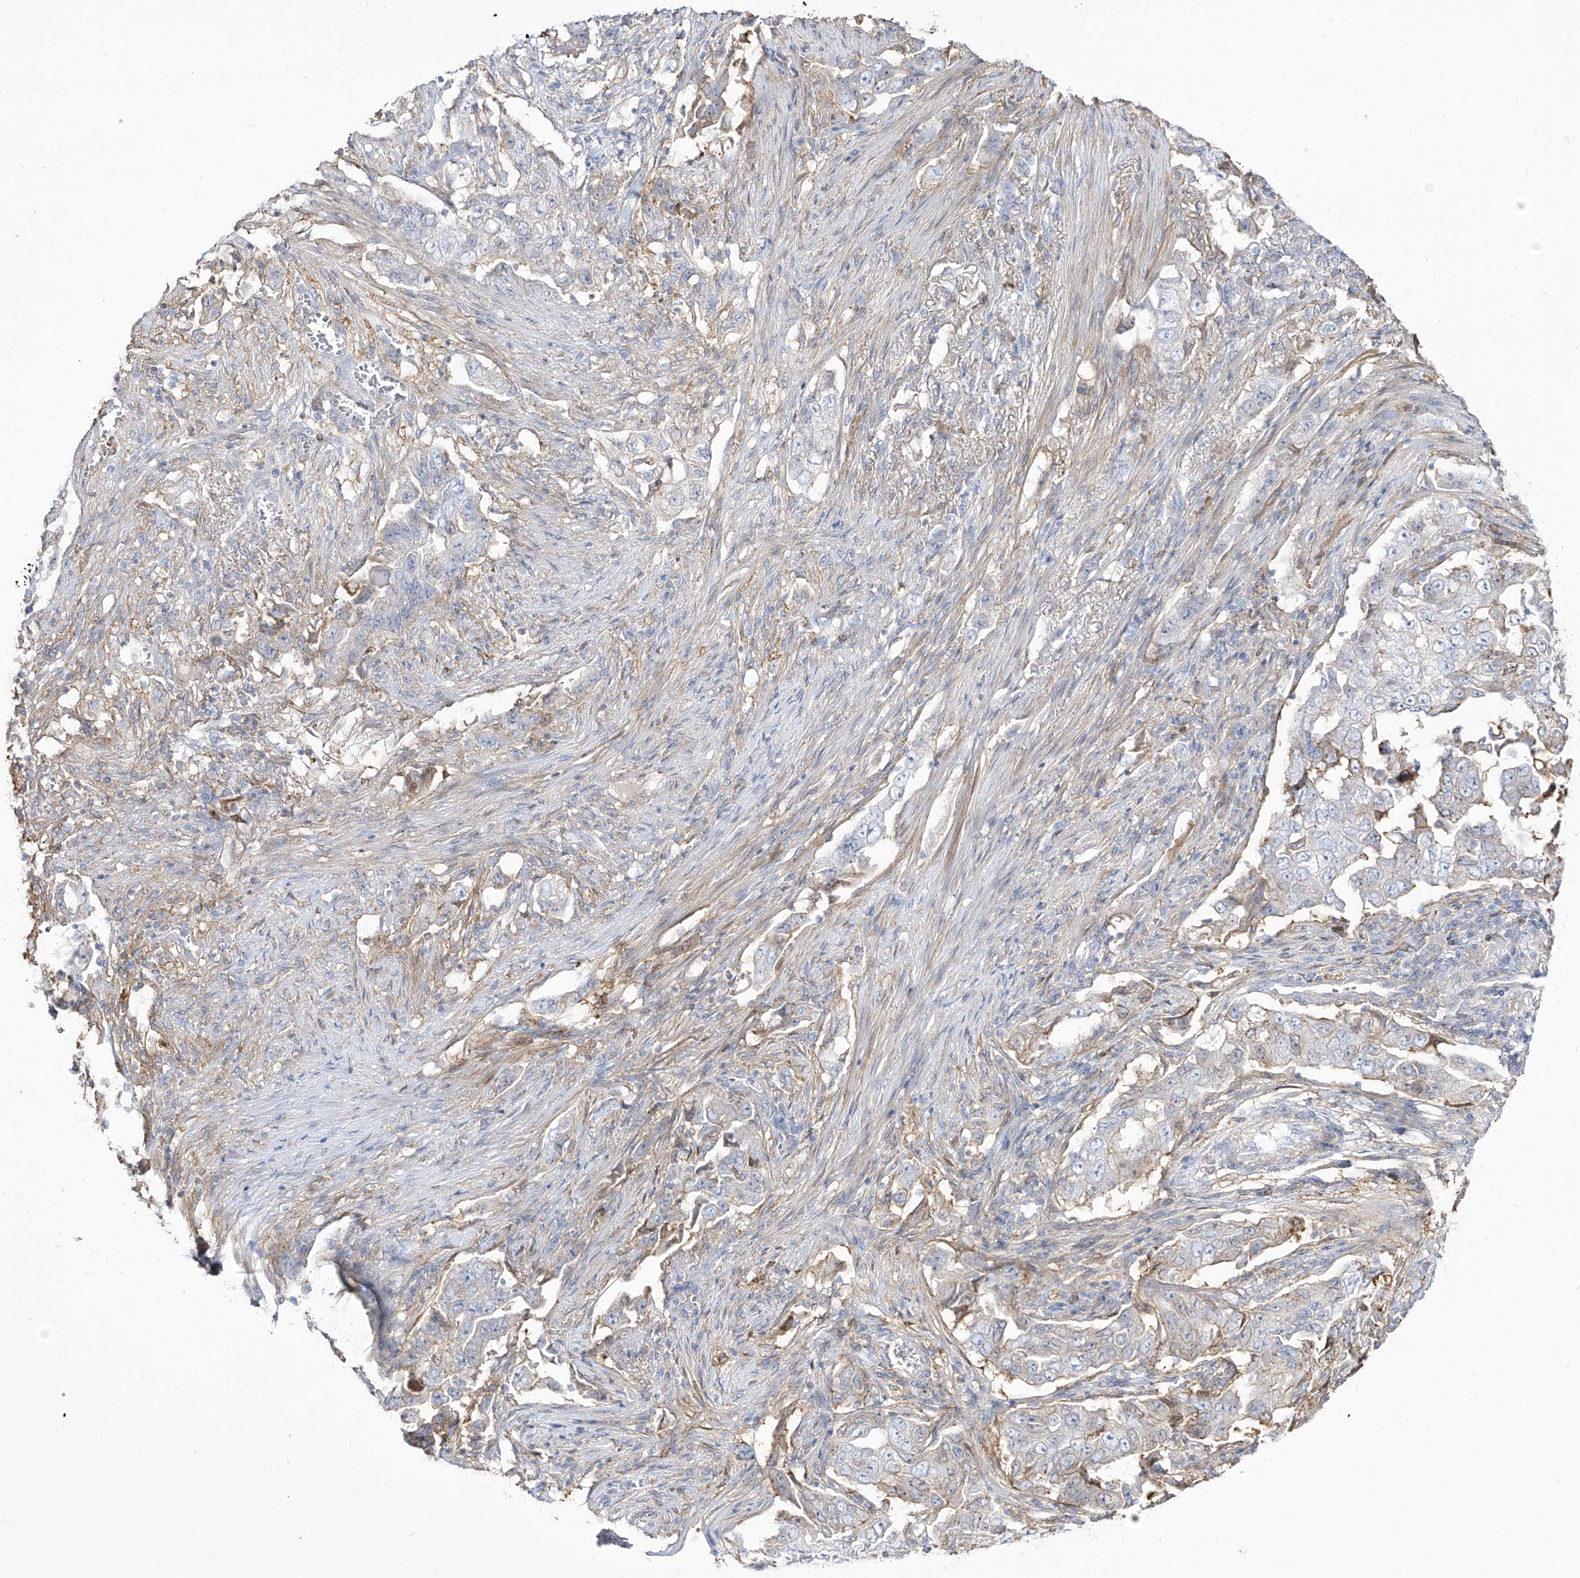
{"staining": {"intensity": "negative", "quantity": "none", "location": "none"}, "tissue": "lung cancer", "cell_type": "Tumor cells", "image_type": "cancer", "snomed": [{"axis": "morphology", "description": "Adenocarcinoma, NOS"}, {"axis": "topography", "description": "Lung"}], "caption": "Photomicrograph shows no significant protein staining in tumor cells of adenocarcinoma (lung). Nuclei are stained in blue.", "gene": "ZGRF1", "patient": {"sex": "female", "age": 51}}